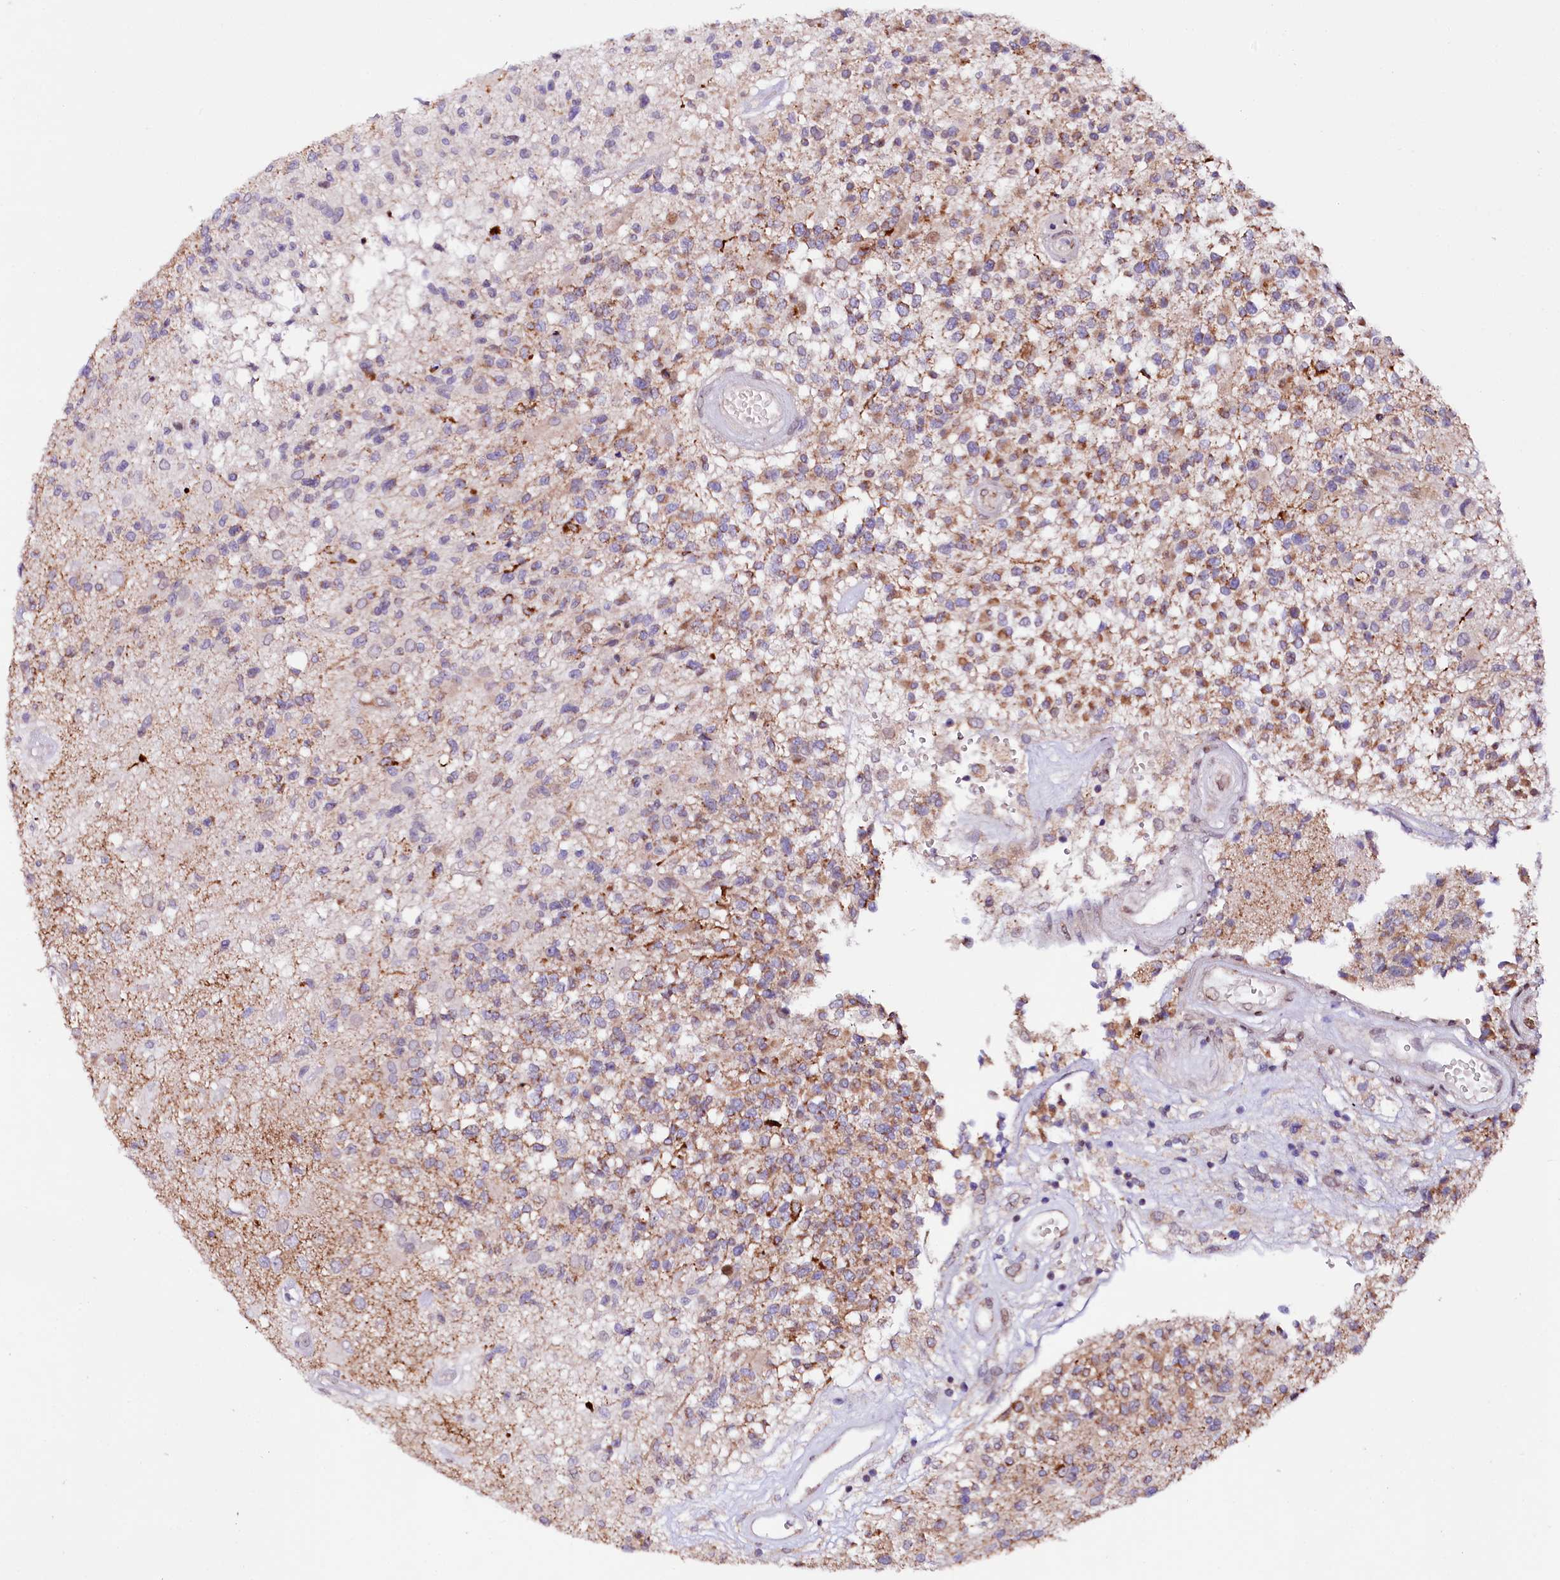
{"staining": {"intensity": "moderate", "quantity": "25%-75%", "location": "cytoplasmic/membranous"}, "tissue": "glioma", "cell_type": "Tumor cells", "image_type": "cancer", "snomed": [{"axis": "morphology", "description": "Glioma, malignant, High grade"}, {"axis": "morphology", "description": "Glioblastoma, NOS"}, {"axis": "topography", "description": "Brain"}], "caption": "IHC histopathology image of neoplastic tissue: glioblastoma stained using immunohistochemistry reveals medium levels of moderate protein expression localized specifically in the cytoplasmic/membranous of tumor cells, appearing as a cytoplasmic/membranous brown color.", "gene": "ZNF226", "patient": {"sex": "male", "age": 60}}